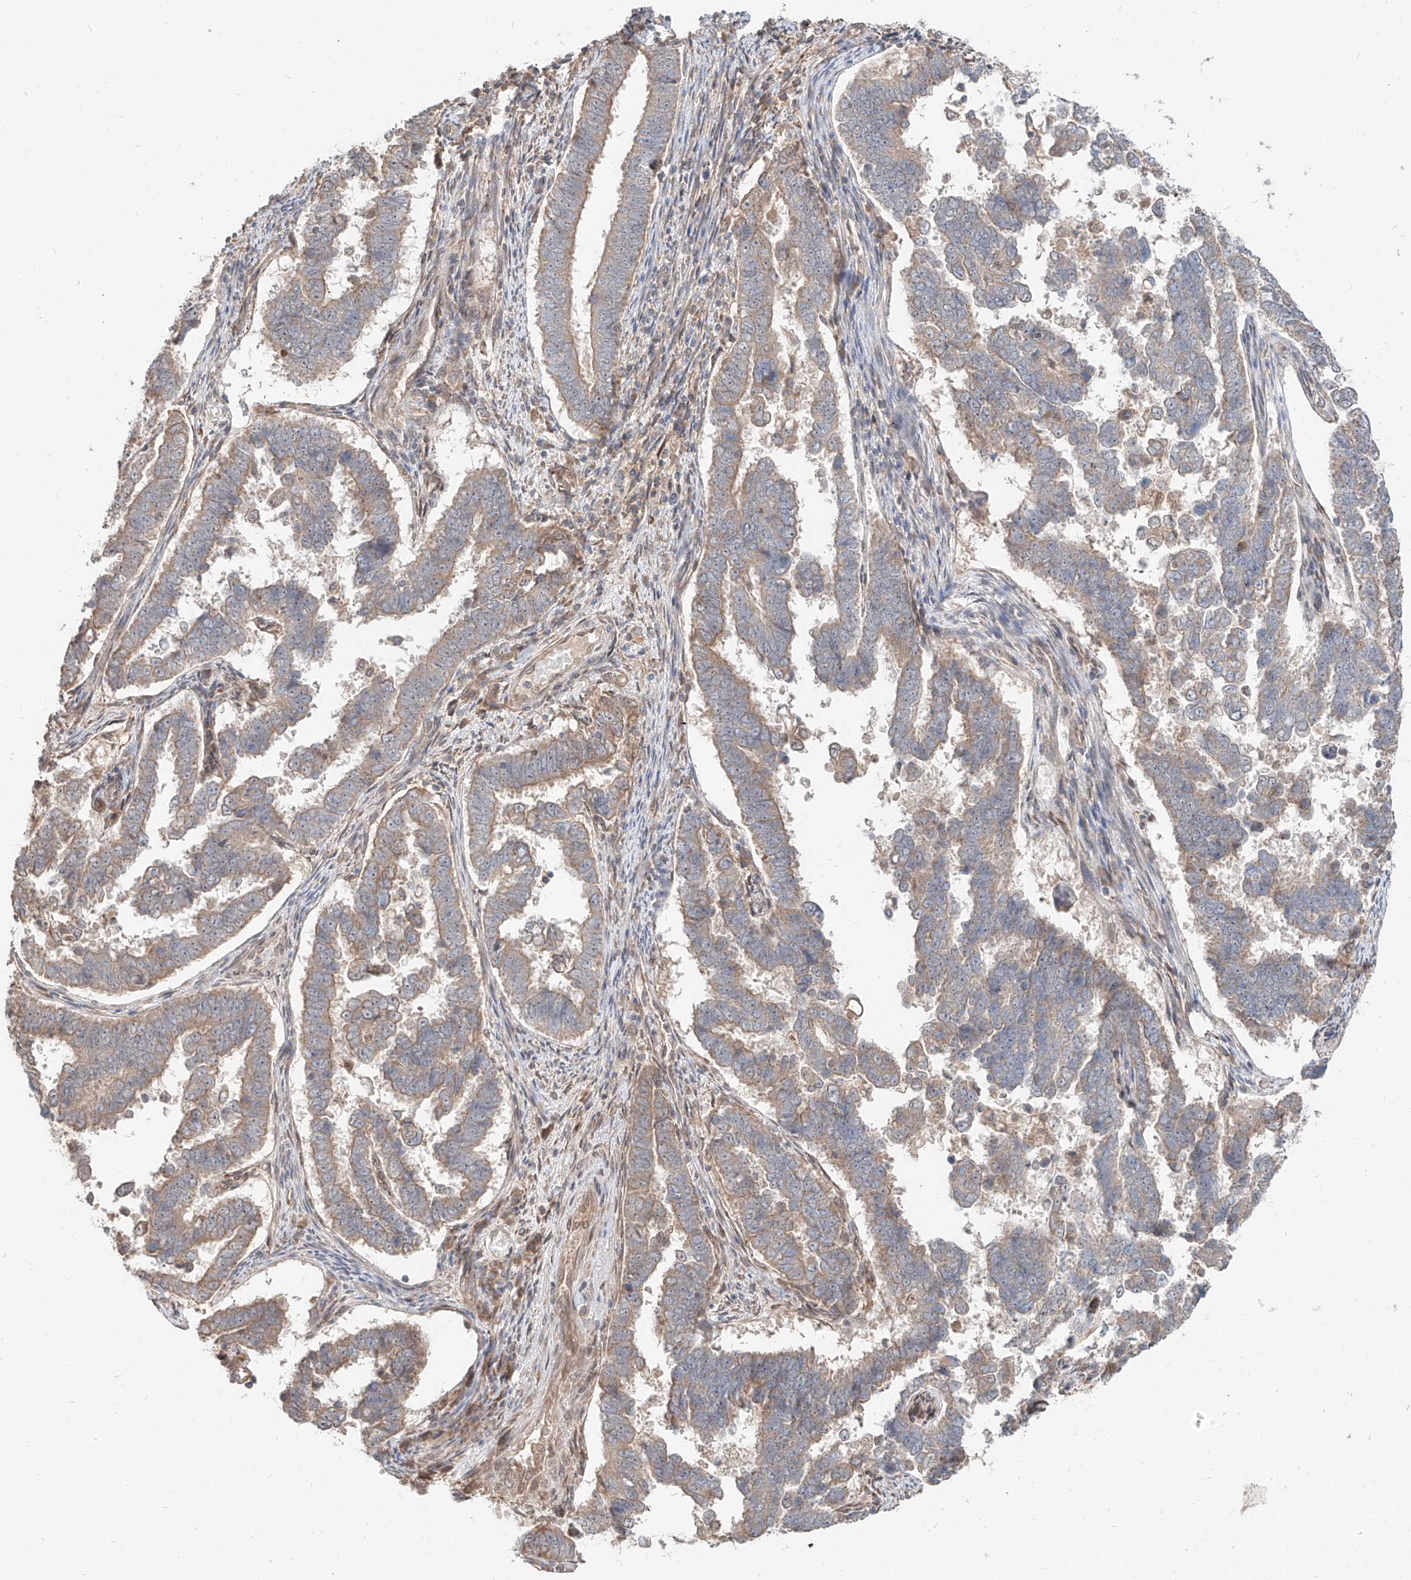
{"staining": {"intensity": "weak", "quantity": "25%-75%", "location": "cytoplasmic/membranous"}, "tissue": "endometrial cancer", "cell_type": "Tumor cells", "image_type": "cancer", "snomed": [{"axis": "morphology", "description": "Adenocarcinoma, NOS"}, {"axis": "topography", "description": "Endometrium"}], "caption": "DAB (3,3'-diaminobenzidine) immunohistochemical staining of human adenocarcinoma (endometrial) displays weak cytoplasmic/membranous protein positivity in approximately 25%-75% of tumor cells.", "gene": "STX19", "patient": {"sex": "female", "age": 75}}